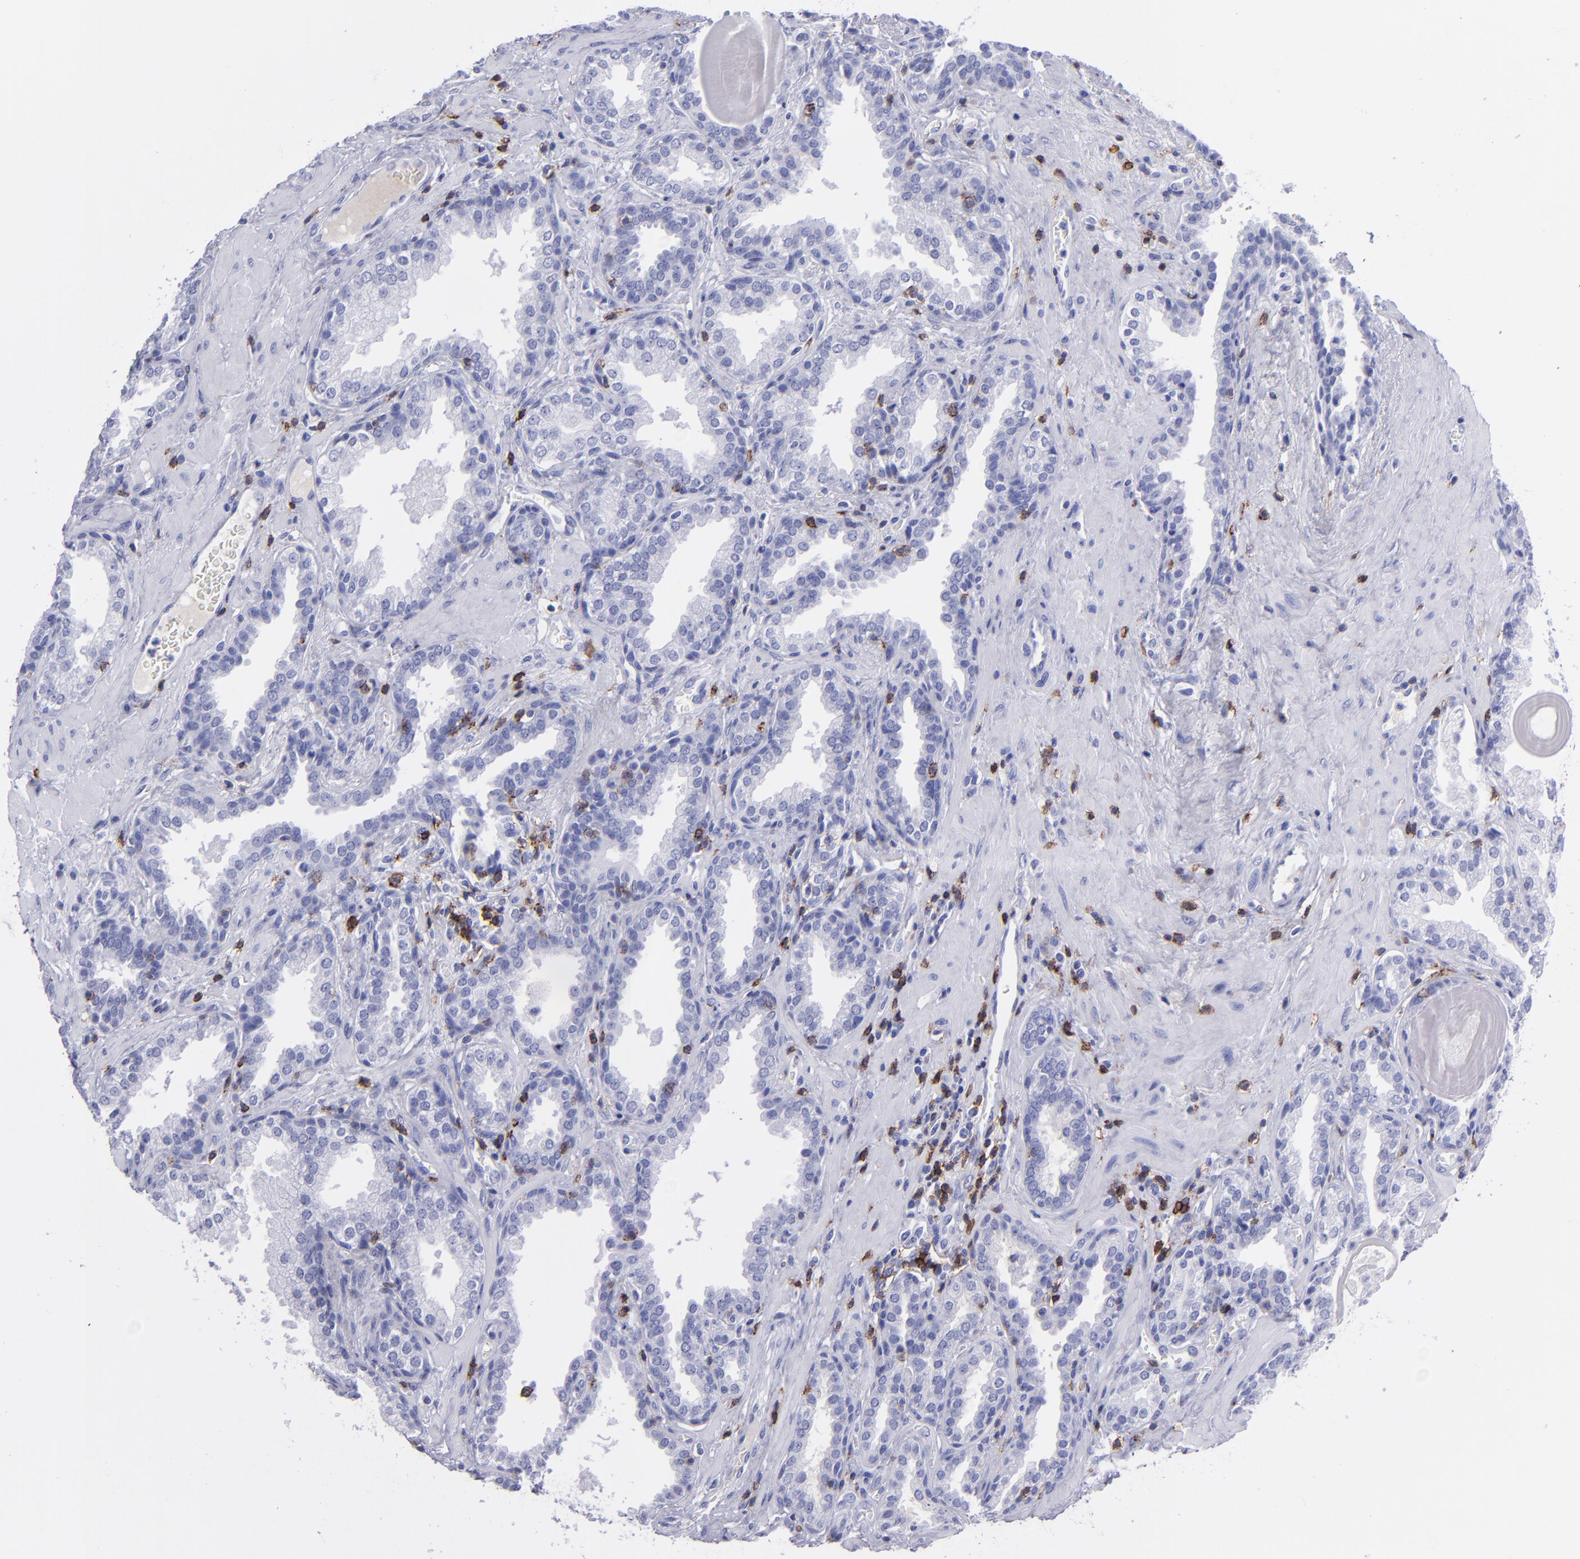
{"staining": {"intensity": "negative", "quantity": "none", "location": "none"}, "tissue": "prostate", "cell_type": "Glandular cells", "image_type": "normal", "snomed": [{"axis": "morphology", "description": "Normal tissue, NOS"}, {"axis": "topography", "description": "Prostate"}], "caption": "Immunohistochemistry (IHC) micrograph of unremarkable prostate stained for a protein (brown), which displays no expression in glandular cells.", "gene": "CD6", "patient": {"sex": "male", "age": 51}}